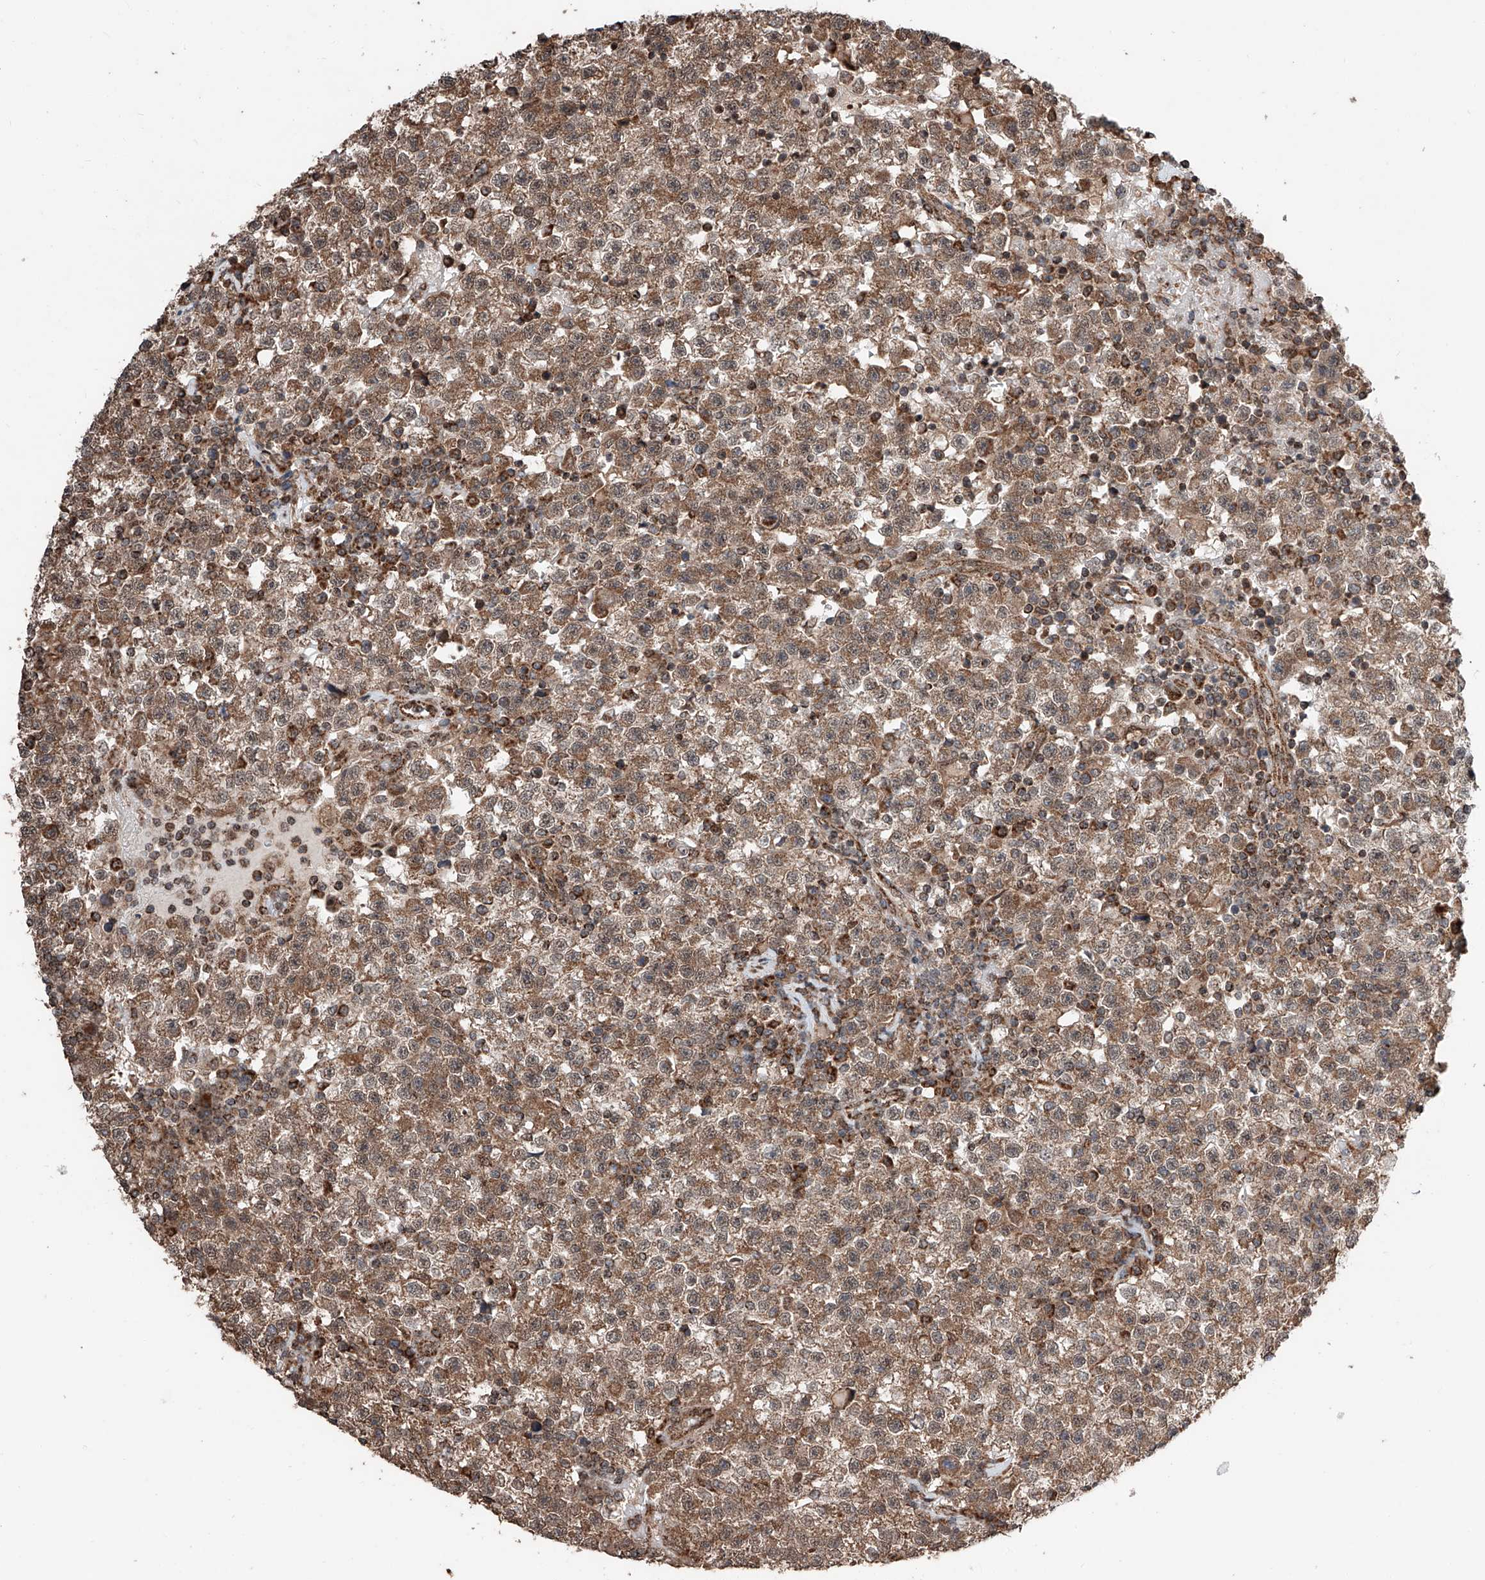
{"staining": {"intensity": "moderate", "quantity": ">75%", "location": "cytoplasmic/membranous"}, "tissue": "testis cancer", "cell_type": "Tumor cells", "image_type": "cancer", "snomed": [{"axis": "morphology", "description": "Seminoma, NOS"}, {"axis": "topography", "description": "Testis"}], "caption": "Testis seminoma tissue shows moderate cytoplasmic/membranous expression in approximately >75% of tumor cells, visualized by immunohistochemistry.", "gene": "ZNF445", "patient": {"sex": "male", "age": 22}}